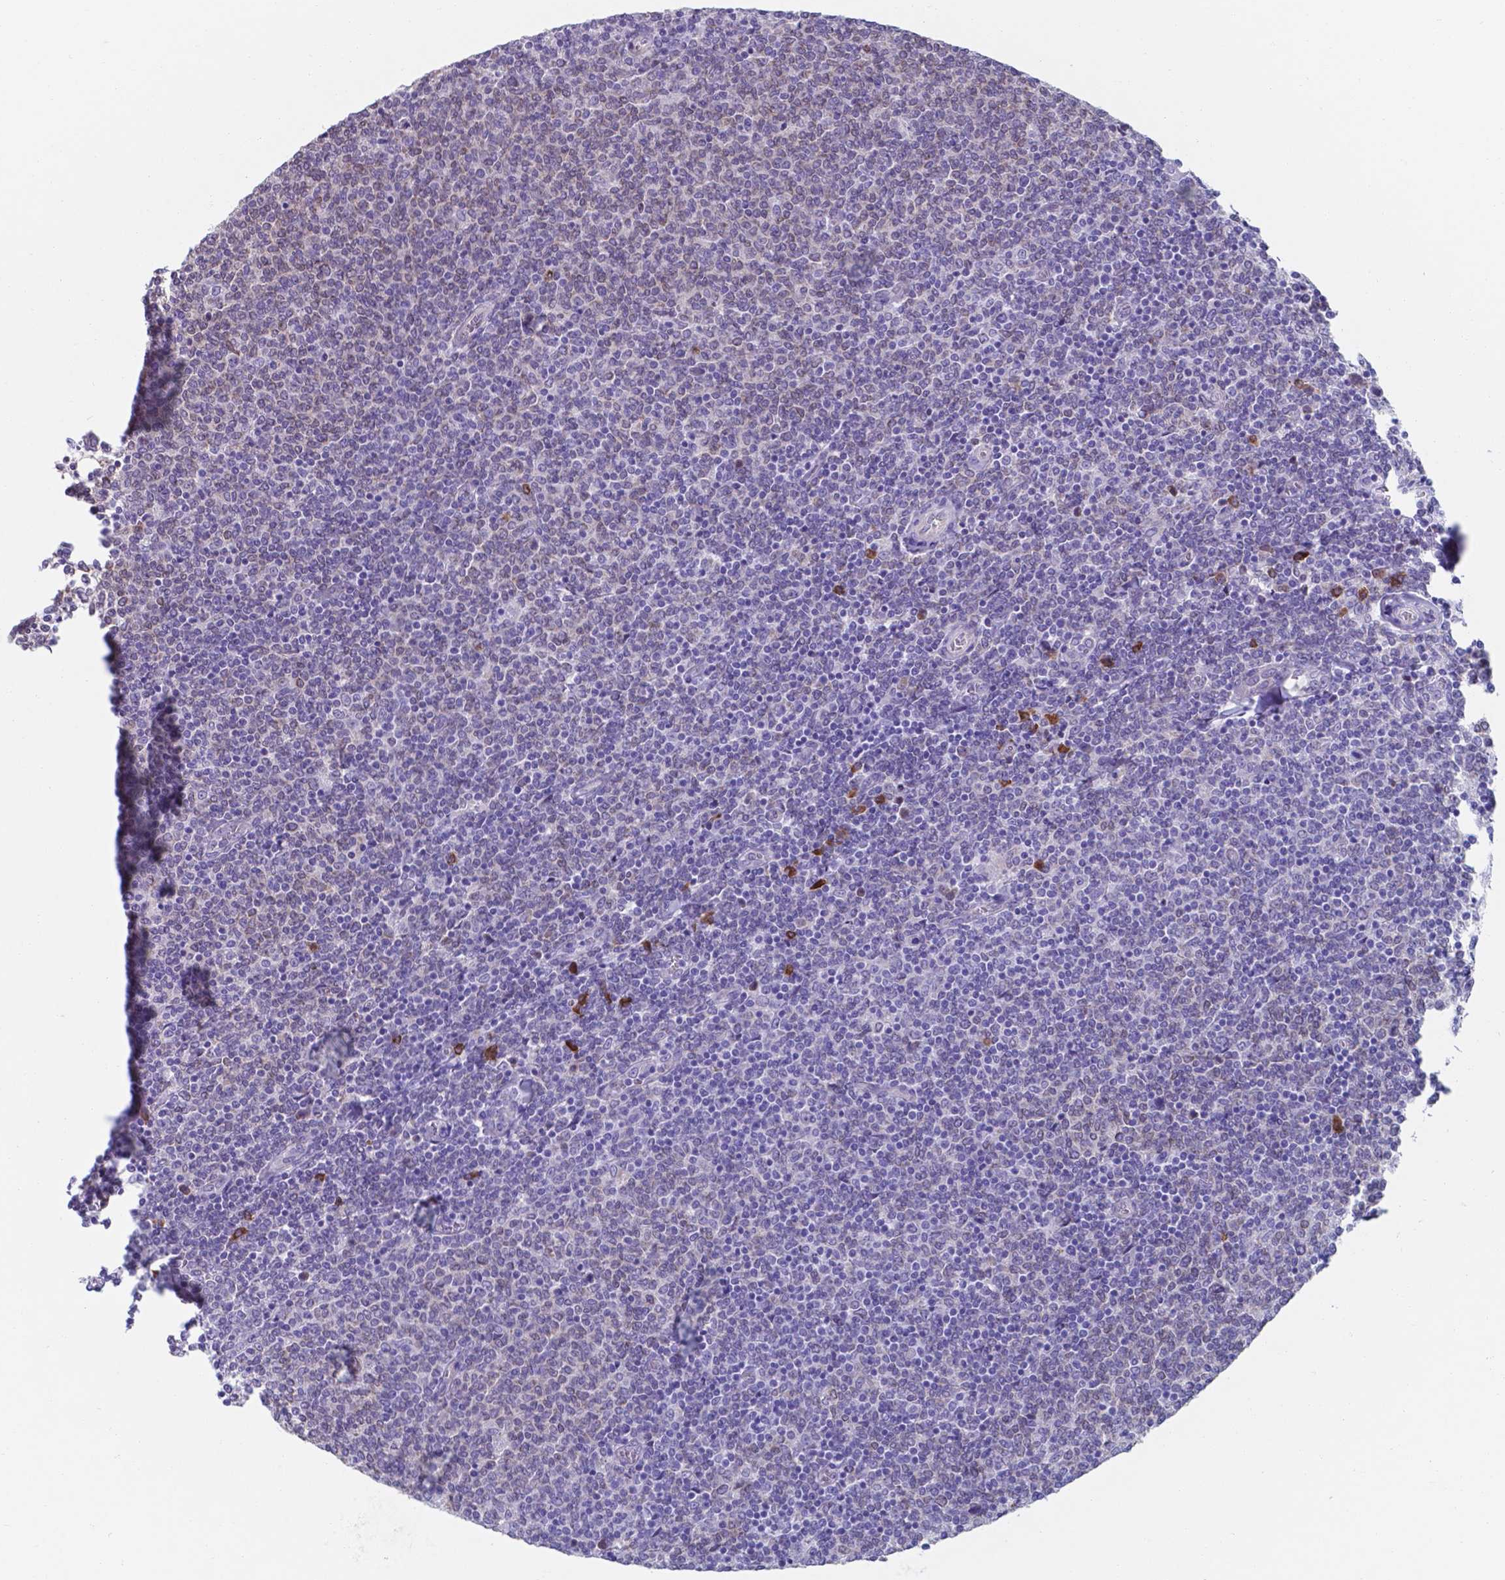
{"staining": {"intensity": "negative", "quantity": "none", "location": "none"}, "tissue": "lymphoma", "cell_type": "Tumor cells", "image_type": "cancer", "snomed": [{"axis": "morphology", "description": "Malignant lymphoma, non-Hodgkin's type, Low grade"}, {"axis": "topography", "description": "Lymph node"}], "caption": "An image of lymphoma stained for a protein demonstrates no brown staining in tumor cells. Brightfield microscopy of immunohistochemistry stained with DAB (brown) and hematoxylin (blue), captured at high magnification.", "gene": "UBE2J1", "patient": {"sex": "male", "age": 52}}